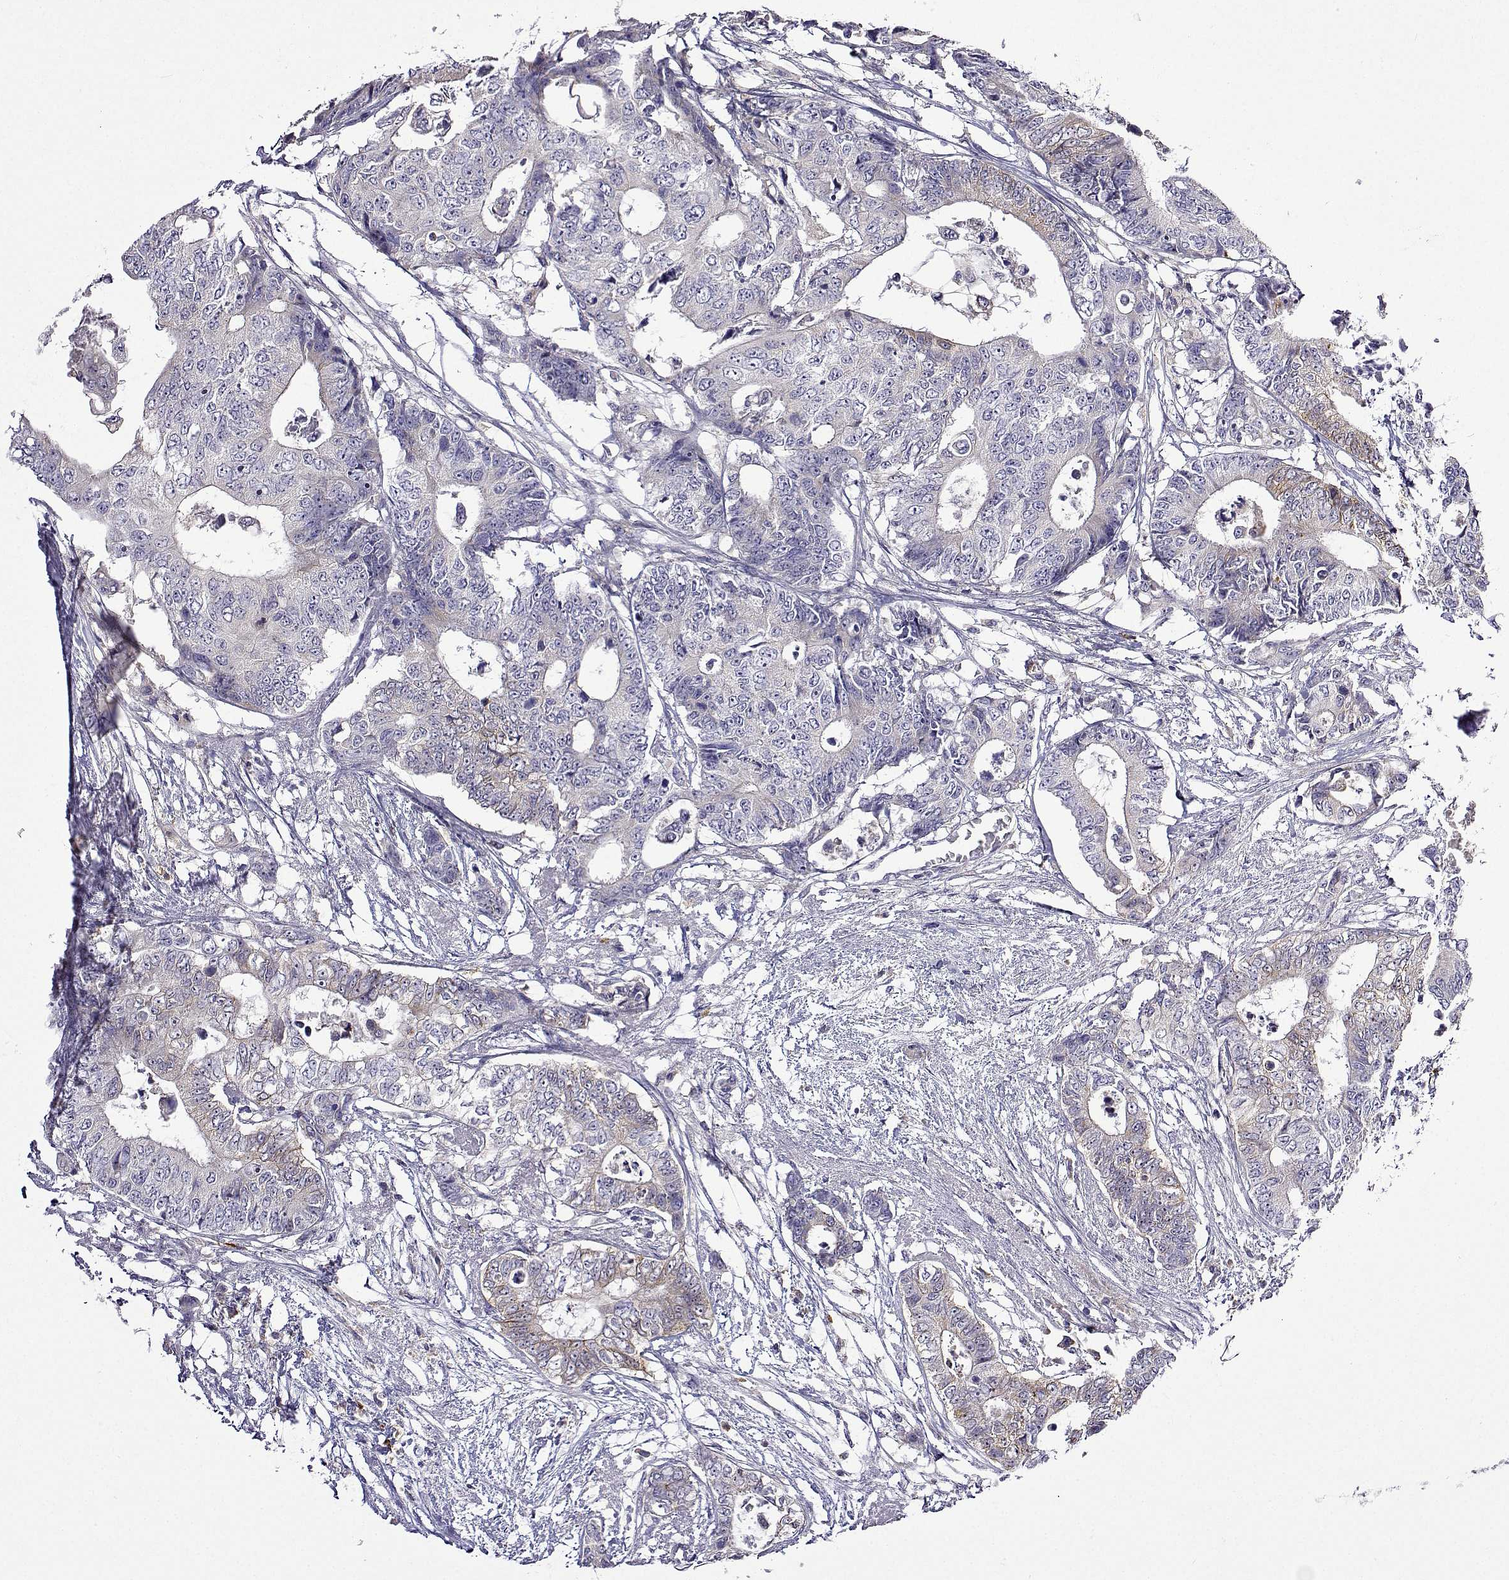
{"staining": {"intensity": "negative", "quantity": "none", "location": "none"}, "tissue": "colorectal cancer", "cell_type": "Tumor cells", "image_type": "cancer", "snomed": [{"axis": "morphology", "description": "Adenocarcinoma, NOS"}, {"axis": "topography", "description": "Colon"}], "caption": "The immunohistochemistry histopathology image has no significant staining in tumor cells of colorectal adenocarcinoma tissue. Brightfield microscopy of IHC stained with DAB (brown) and hematoxylin (blue), captured at high magnification.", "gene": "SULT2A1", "patient": {"sex": "female", "age": 48}}